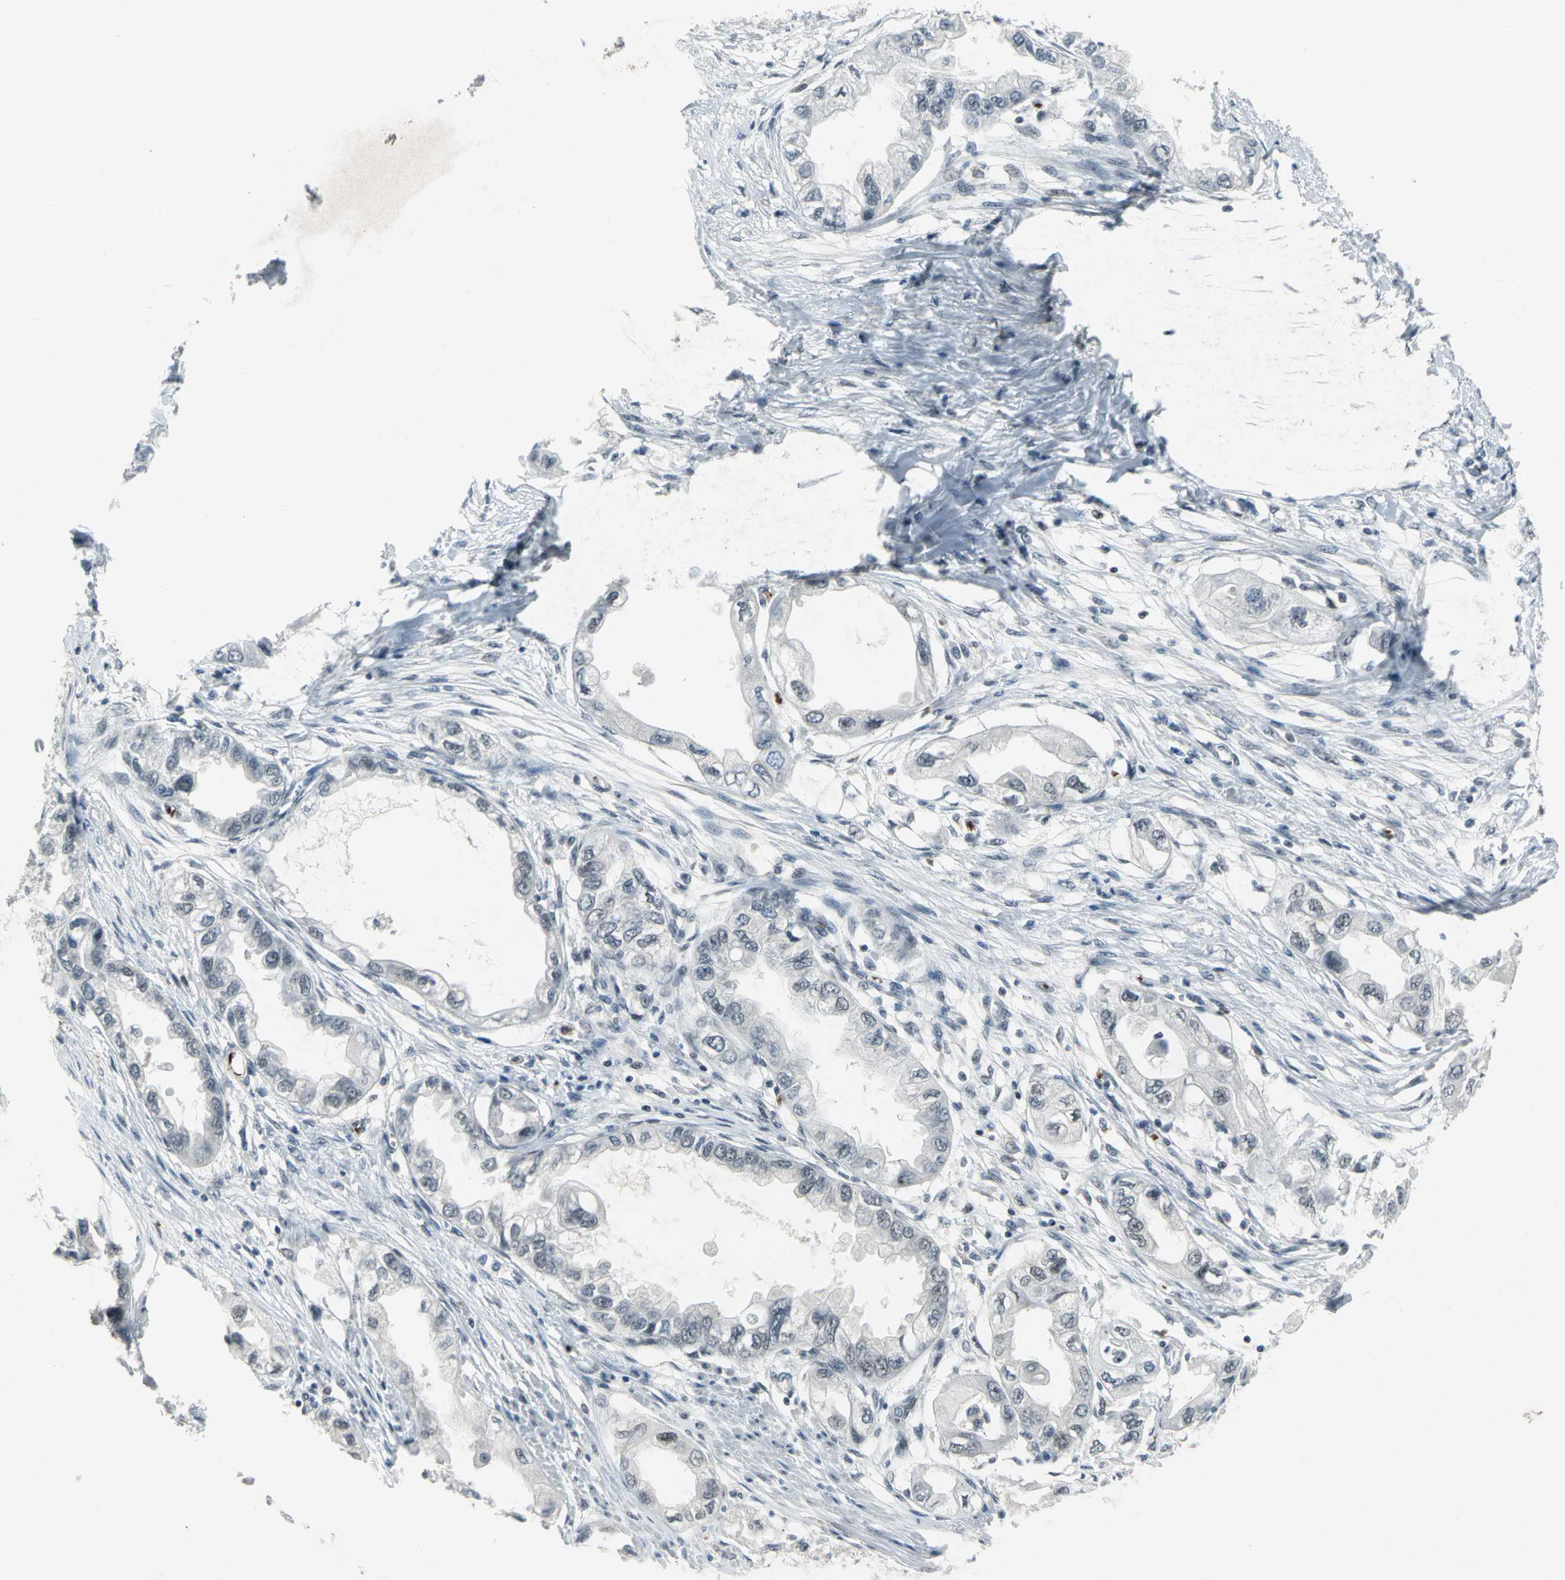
{"staining": {"intensity": "weak", "quantity": "<25%", "location": "nuclear"}, "tissue": "endometrial cancer", "cell_type": "Tumor cells", "image_type": "cancer", "snomed": [{"axis": "morphology", "description": "Adenocarcinoma, NOS"}, {"axis": "topography", "description": "Endometrium"}], "caption": "Immunohistochemical staining of human endometrial adenocarcinoma demonstrates no significant expression in tumor cells.", "gene": "GLI3", "patient": {"sex": "female", "age": 67}}